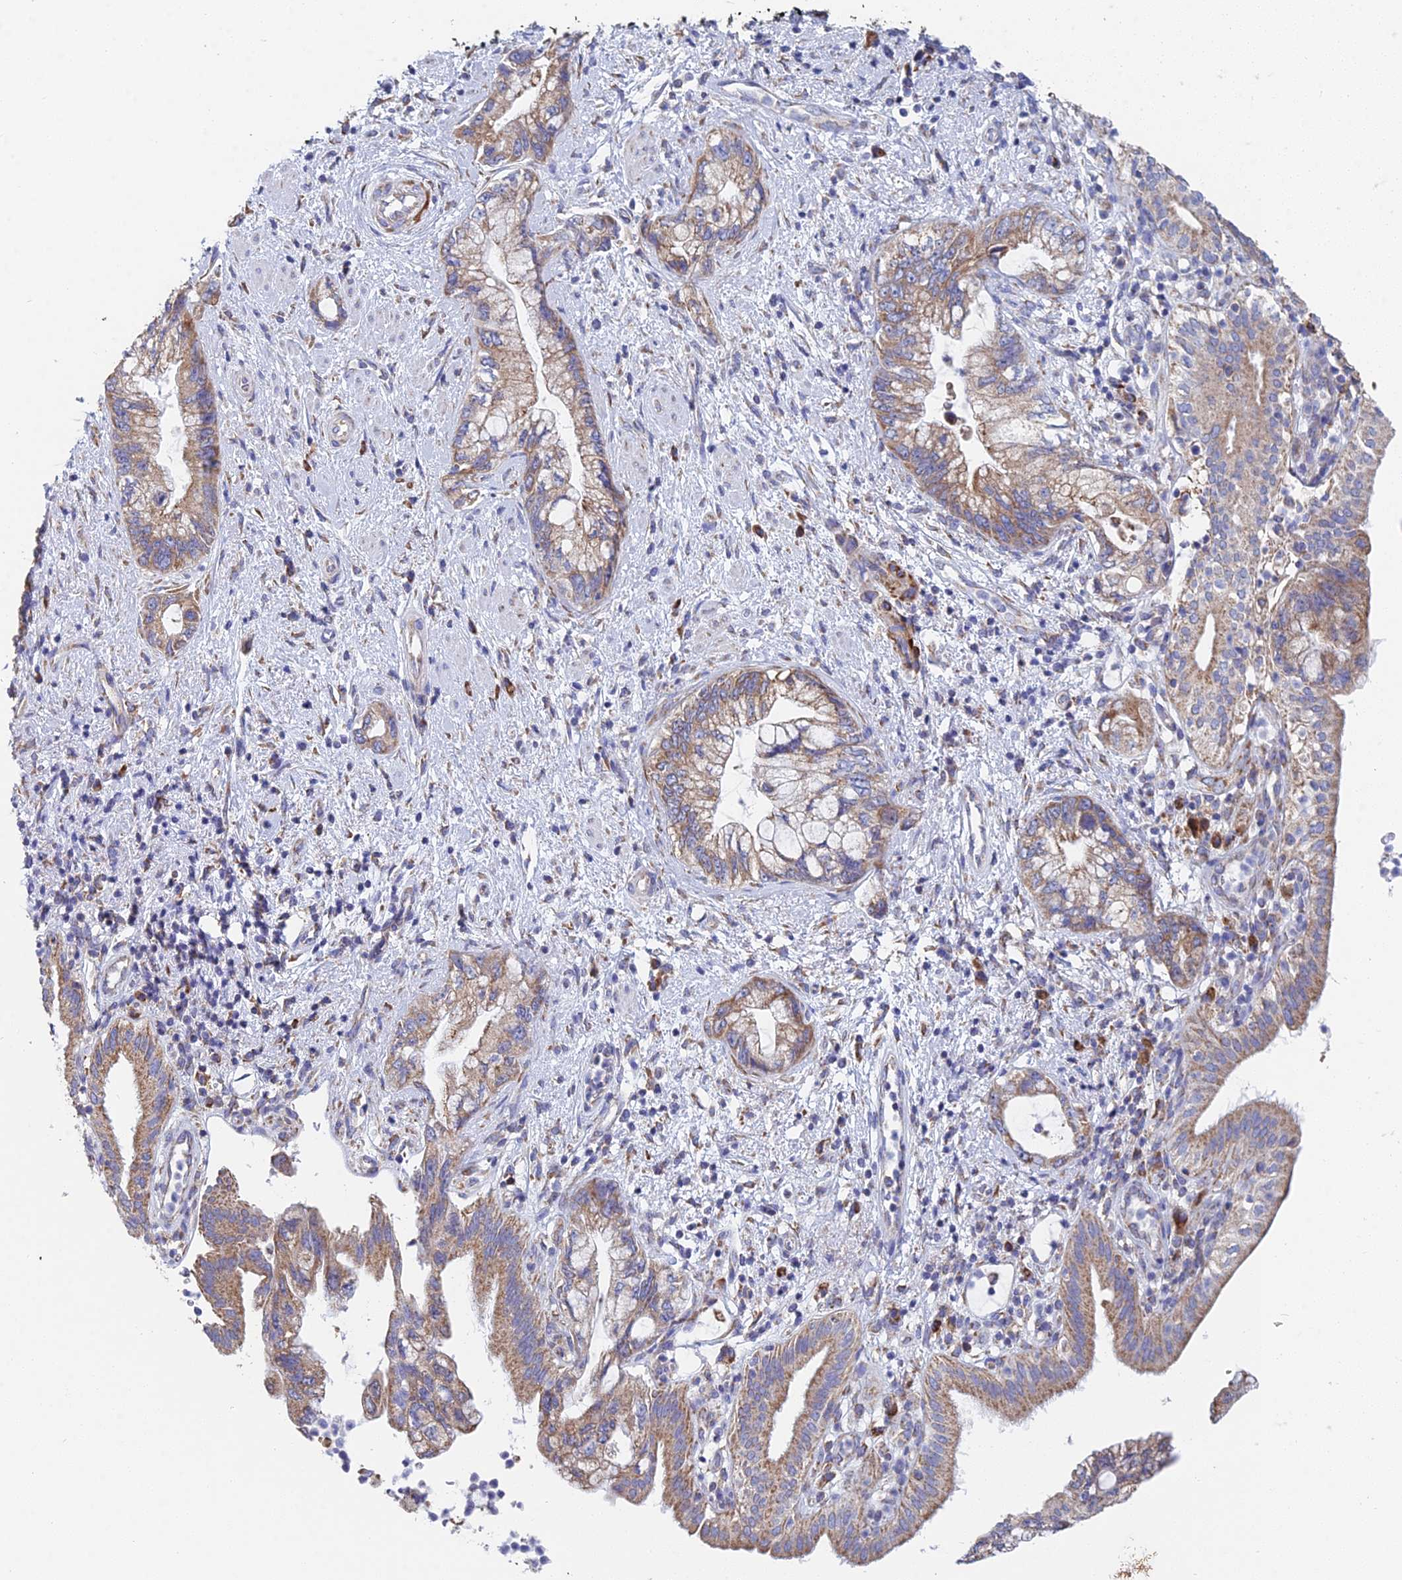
{"staining": {"intensity": "moderate", "quantity": "25%-75%", "location": "cytoplasmic/membranous"}, "tissue": "pancreatic cancer", "cell_type": "Tumor cells", "image_type": "cancer", "snomed": [{"axis": "morphology", "description": "Adenocarcinoma, NOS"}, {"axis": "topography", "description": "Pancreas"}], "caption": "A high-resolution micrograph shows immunohistochemistry staining of pancreatic cancer, which demonstrates moderate cytoplasmic/membranous expression in about 25%-75% of tumor cells.", "gene": "CRACR2B", "patient": {"sex": "female", "age": 73}}